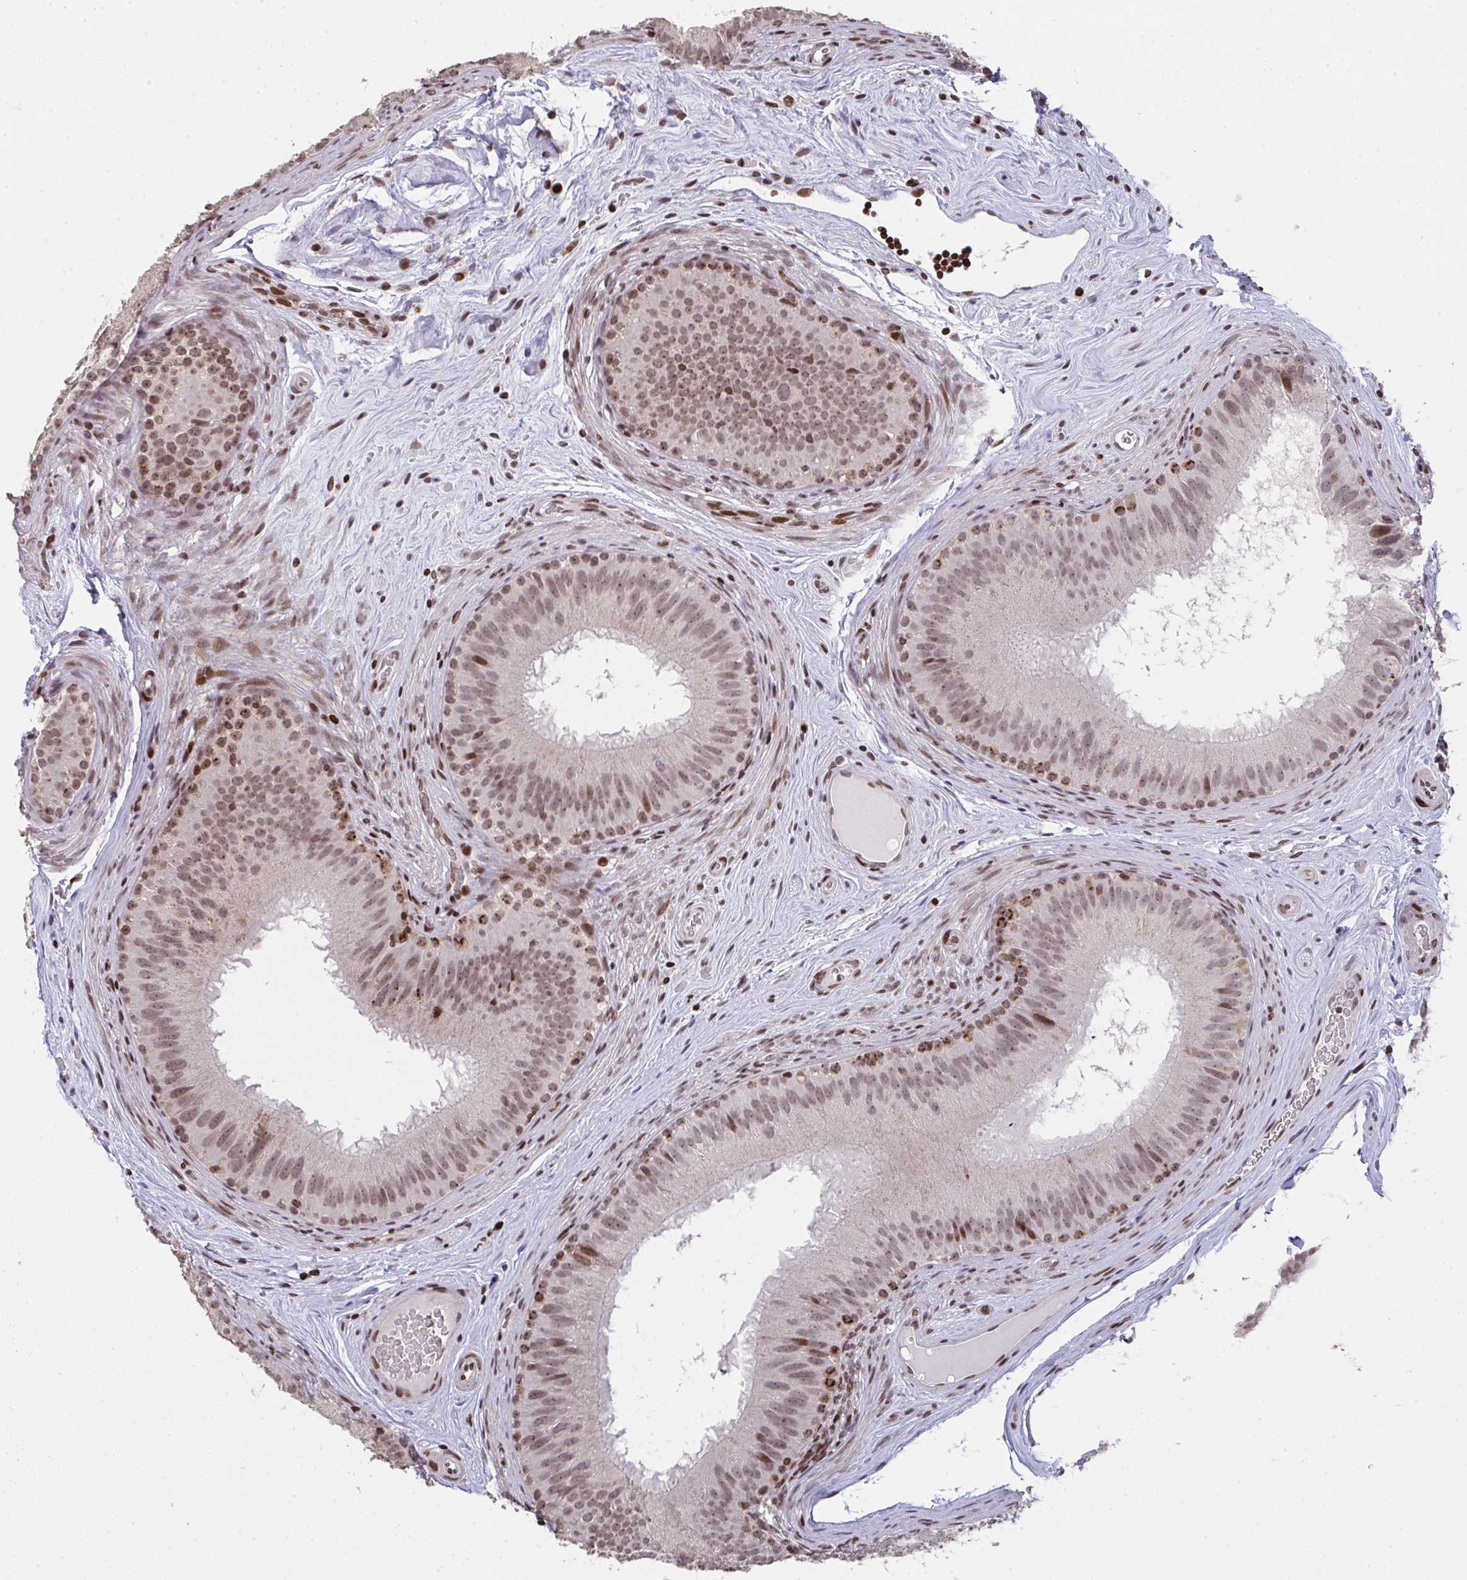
{"staining": {"intensity": "moderate", "quantity": "25%-75%", "location": "nuclear"}, "tissue": "epididymis", "cell_type": "Glandular cells", "image_type": "normal", "snomed": [{"axis": "morphology", "description": "Normal tissue, NOS"}, {"axis": "topography", "description": "Epididymis"}], "caption": "Glandular cells show medium levels of moderate nuclear expression in about 25%-75% of cells in benign epididymis. The protein is shown in brown color, while the nuclei are stained blue.", "gene": "NIP7", "patient": {"sex": "male", "age": 44}}